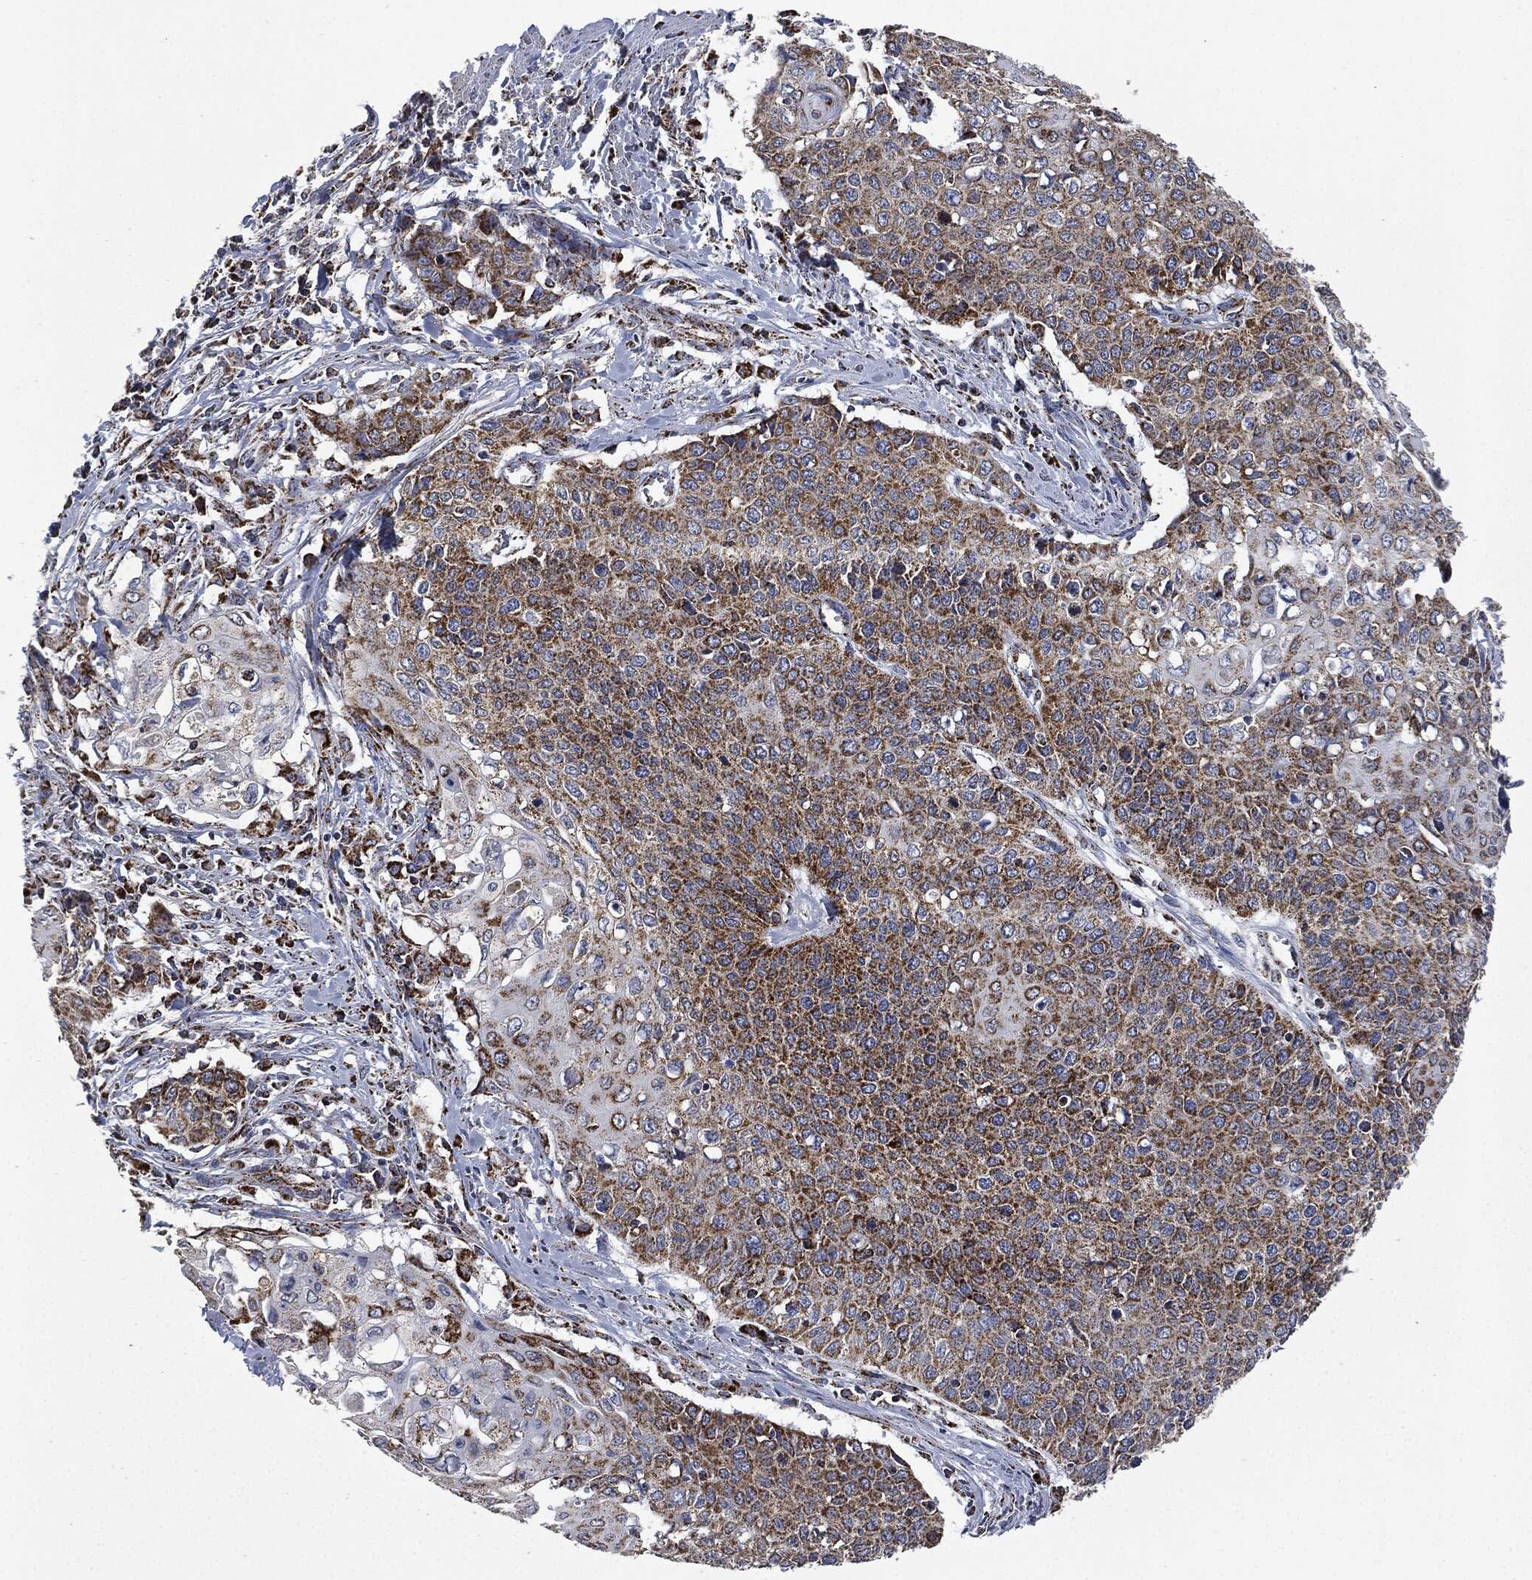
{"staining": {"intensity": "strong", "quantity": "25%-75%", "location": "cytoplasmic/membranous"}, "tissue": "cervical cancer", "cell_type": "Tumor cells", "image_type": "cancer", "snomed": [{"axis": "morphology", "description": "Squamous cell carcinoma, NOS"}, {"axis": "topography", "description": "Cervix"}], "caption": "Immunohistochemical staining of cervical cancer (squamous cell carcinoma) displays high levels of strong cytoplasmic/membranous expression in approximately 25%-75% of tumor cells.", "gene": "RYK", "patient": {"sex": "female", "age": 39}}